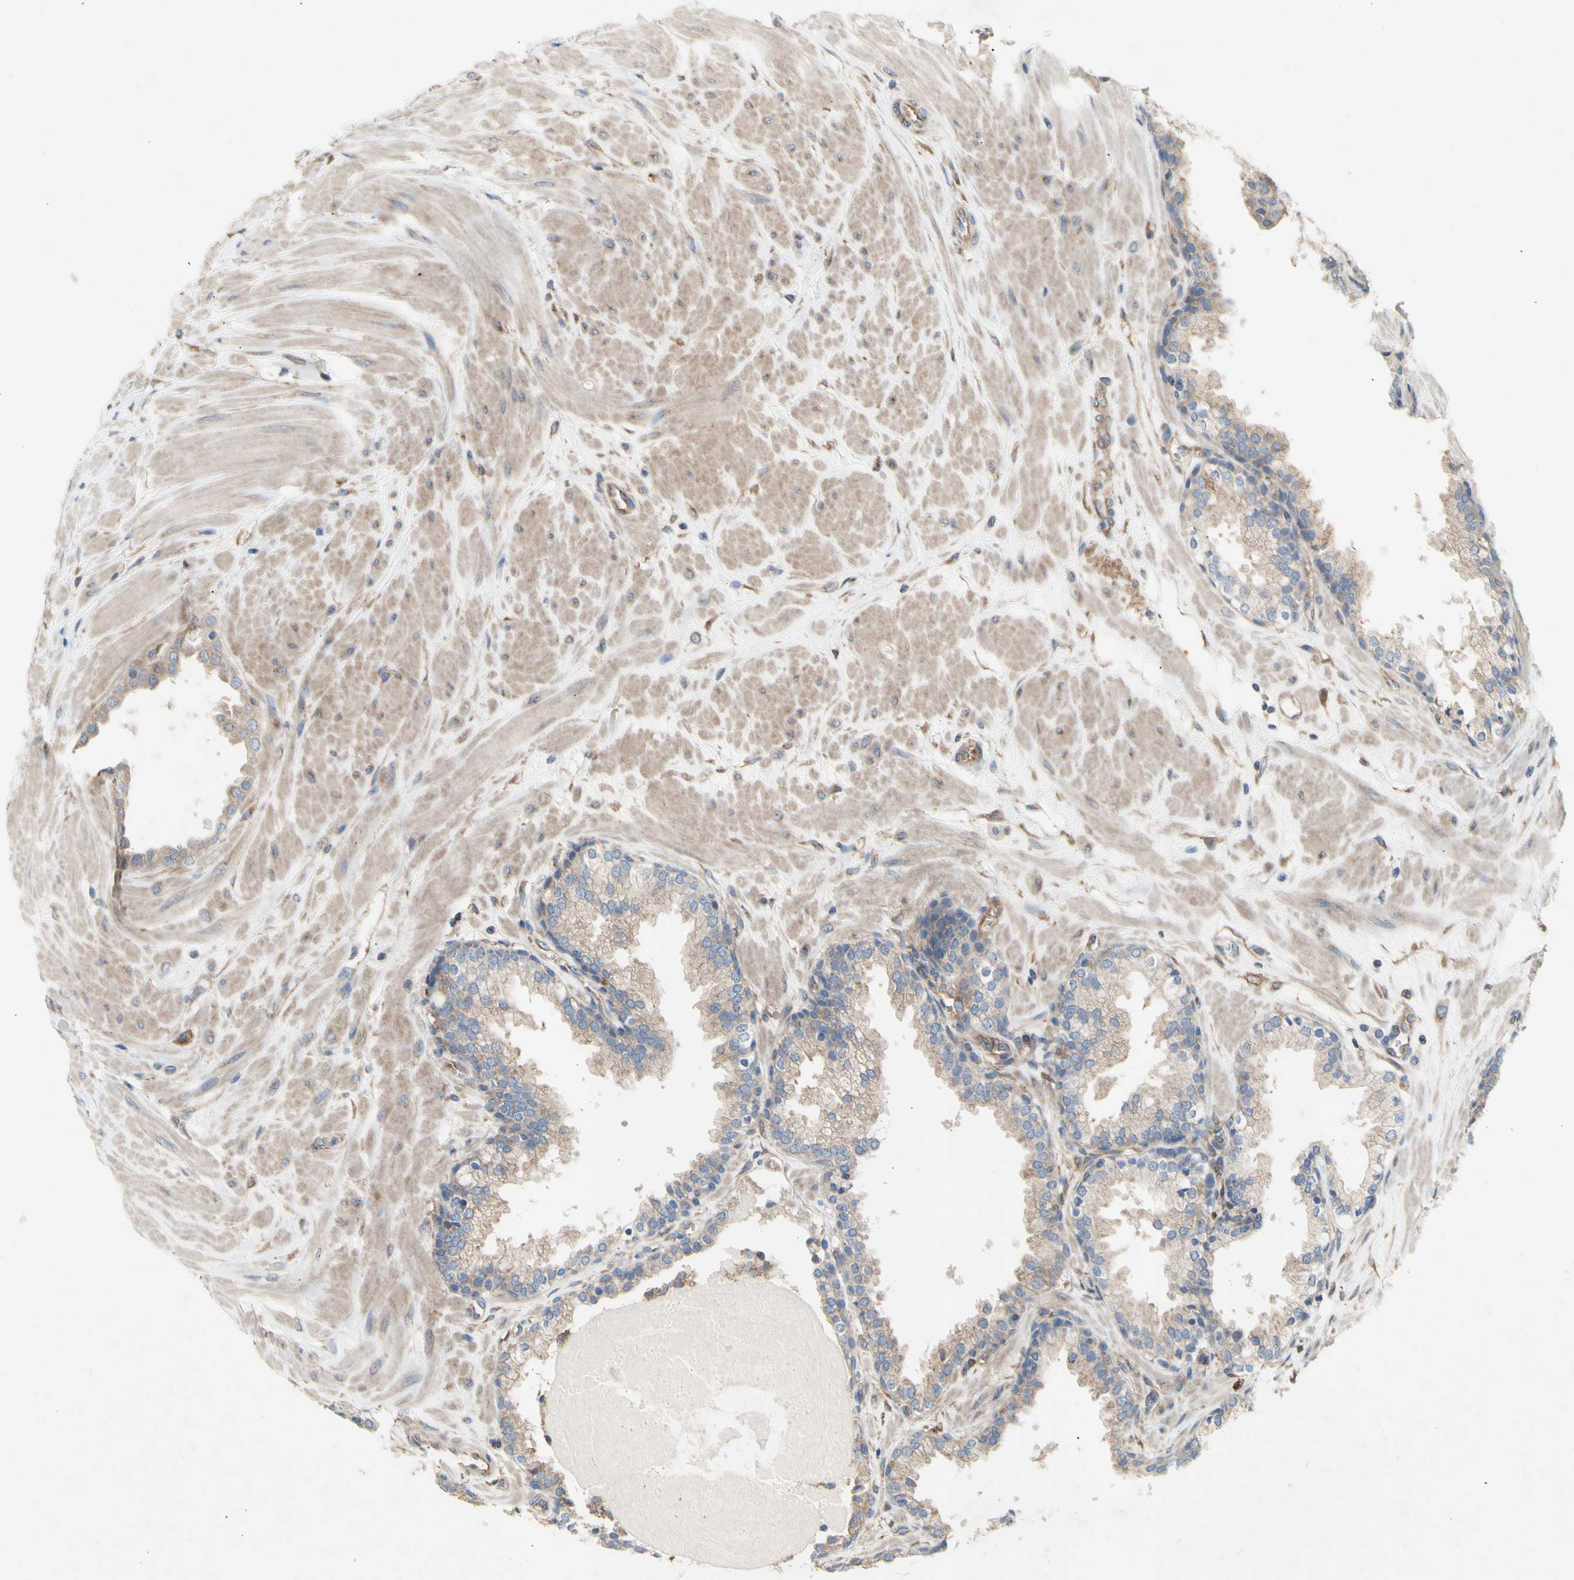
{"staining": {"intensity": "weak", "quantity": ">75%", "location": "cytoplasmic/membranous"}, "tissue": "prostate", "cell_type": "Glandular cells", "image_type": "normal", "snomed": [{"axis": "morphology", "description": "Normal tissue, NOS"}, {"axis": "topography", "description": "Prostate"}], "caption": "A brown stain highlights weak cytoplasmic/membranous expression of a protein in glandular cells of normal prostate. The protein of interest is stained brown, and the nuclei are stained in blue (DAB (3,3'-diaminobenzidine) IHC with brightfield microscopy, high magnification).", "gene": "KLC1", "patient": {"sex": "male", "age": 51}}